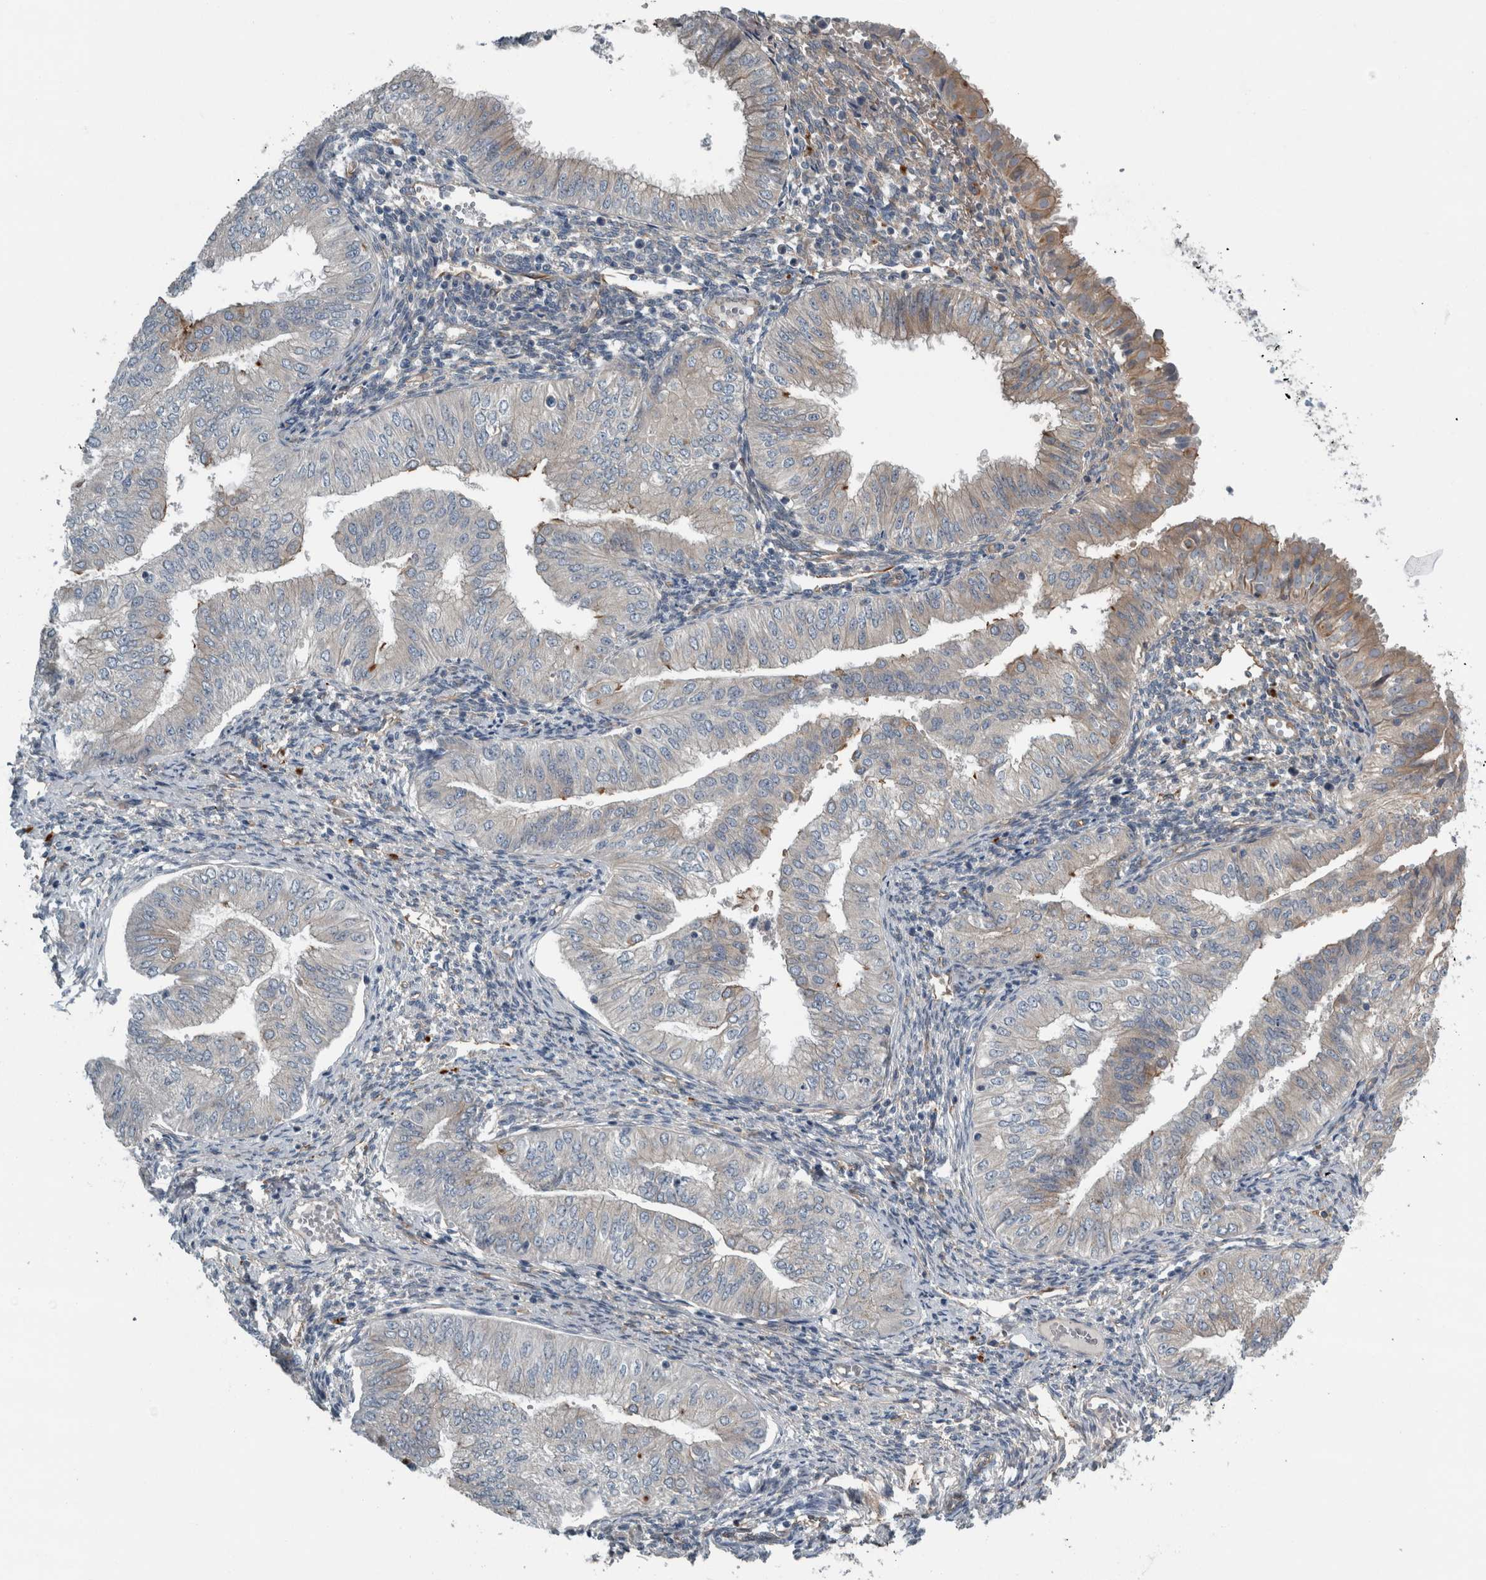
{"staining": {"intensity": "negative", "quantity": "none", "location": "none"}, "tissue": "endometrial cancer", "cell_type": "Tumor cells", "image_type": "cancer", "snomed": [{"axis": "morphology", "description": "Normal tissue, NOS"}, {"axis": "morphology", "description": "Adenocarcinoma, NOS"}, {"axis": "topography", "description": "Endometrium"}], "caption": "The photomicrograph demonstrates no staining of tumor cells in endometrial adenocarcinoma. The staining is performed using DAB (3,3'-diaminobenzidine) brown chromogen with nuclei counter-stained in using hematoxylin.", "gene": "GLT8D2", "patient": {"sex": "female", "age": 53}}